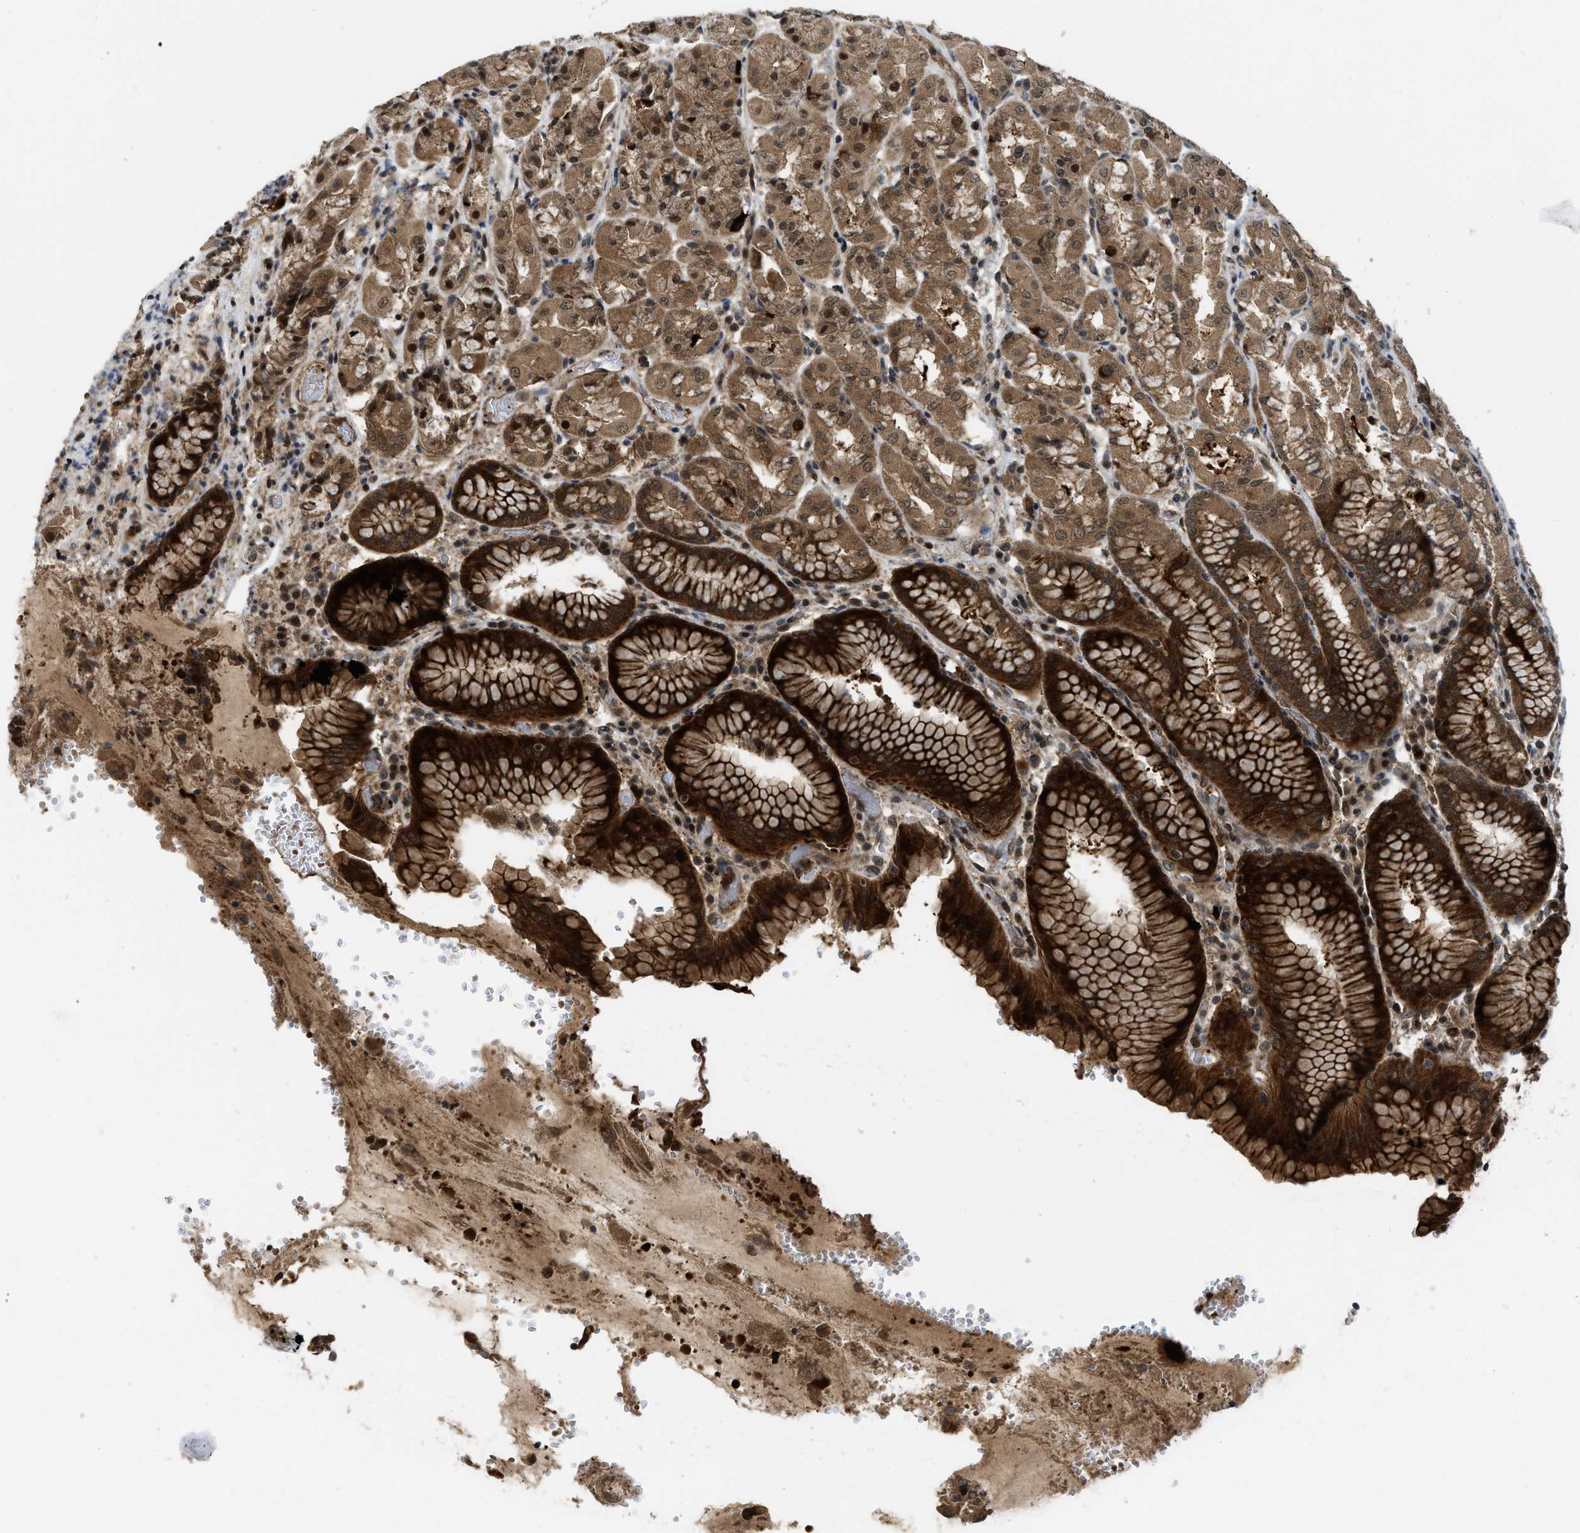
{"staining": {"intensity": "strong", "quantity": ">75%", "location": "cytoplasmic/membranous,nuclear"}, "tissue": "stomach", "cell_type": "Glandular cells", "image_type": "normal", "snomed": [{"axis": "morphology", "description": "Normal tissue, NOS"}, {"axis": "topography", "description": "Stomach"}, {"axis": "topography", "description": "Stomach, lower"}], "caption": "This image demonstrates immunohistochemistry staining of normal stomach, with high strong cytoplasmic/membranous,nuclear staining in about >75% of glandular cells.", "gene": "DNAJC28", "patient": {"sex": "female", "age": 56}}